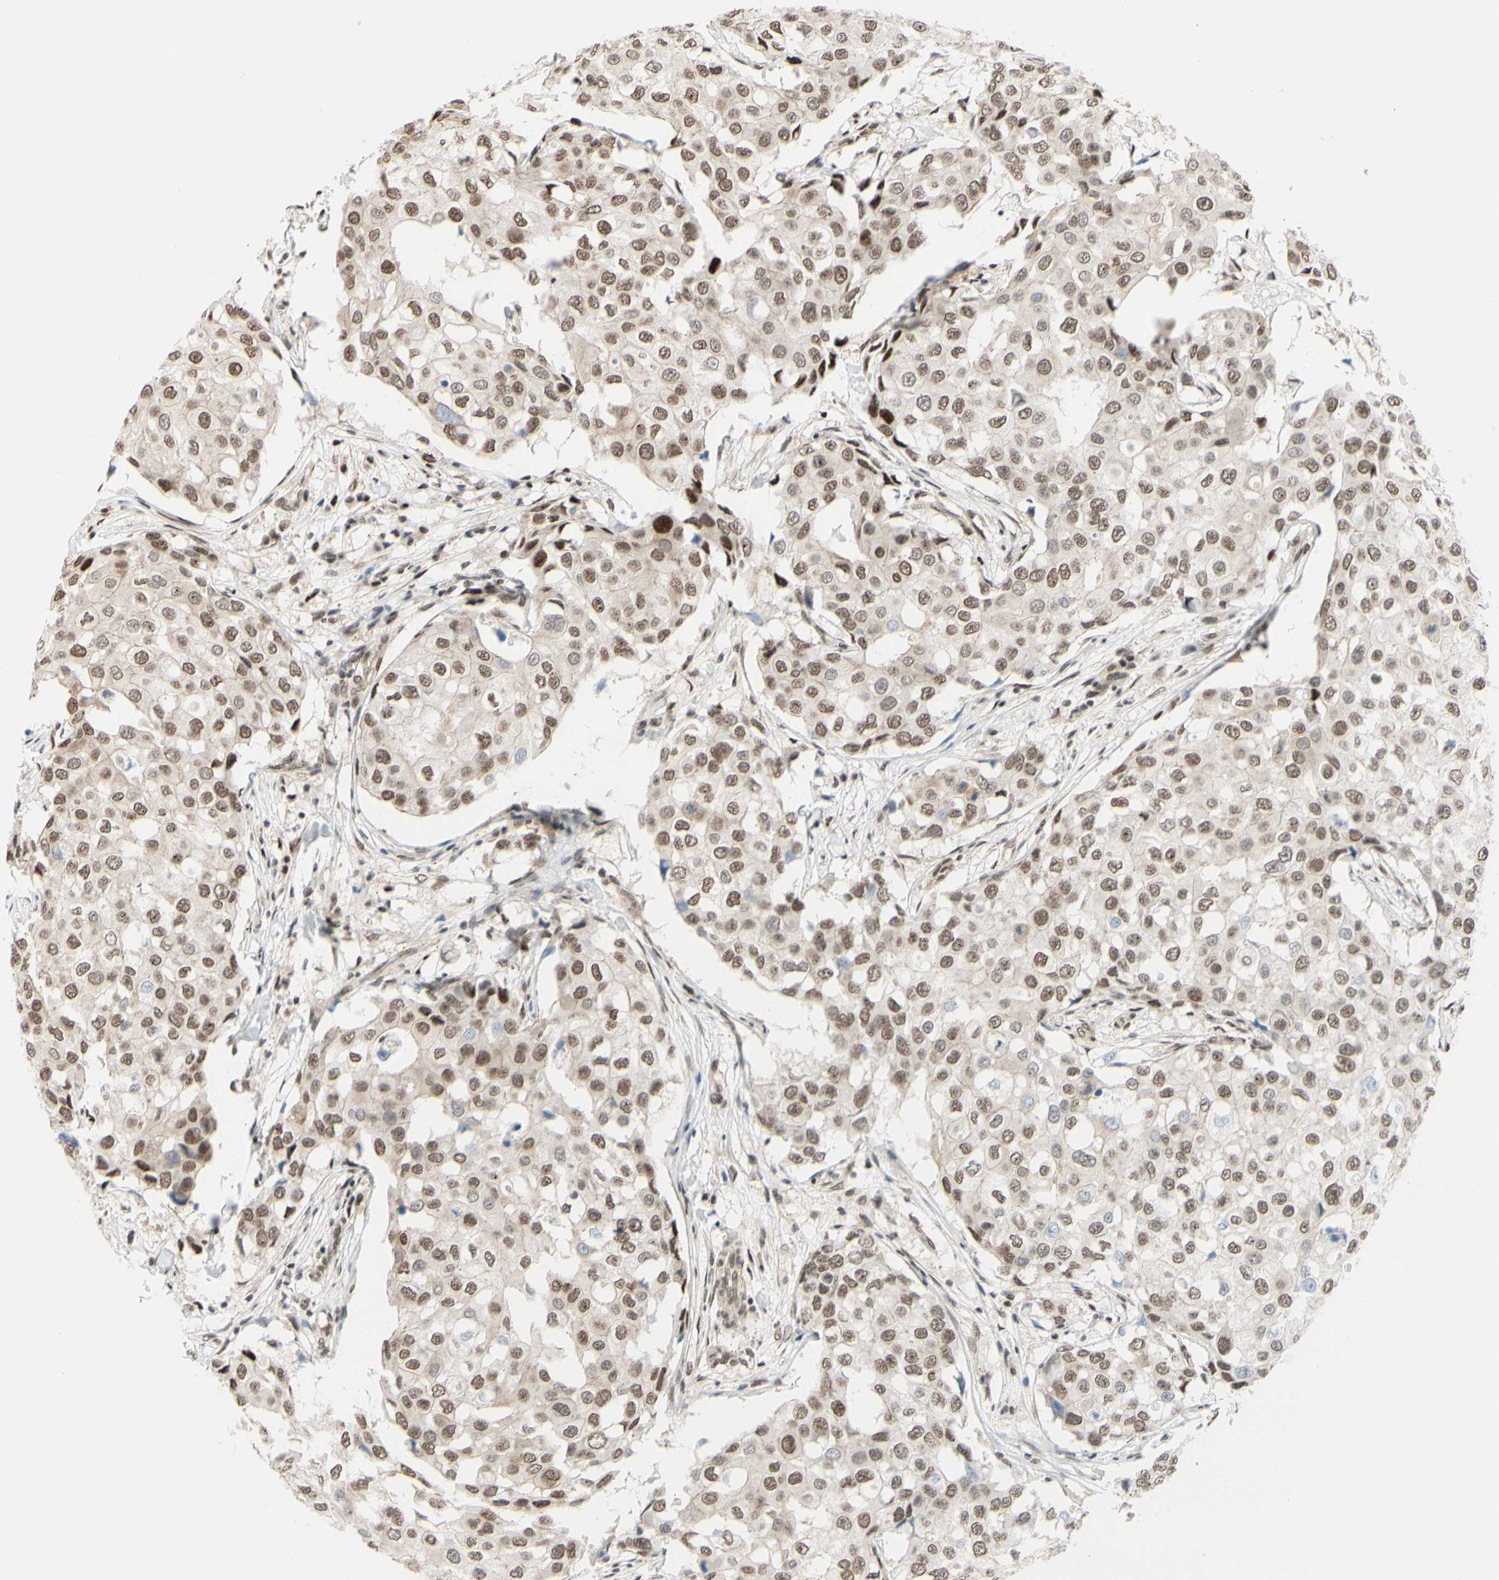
{"staining": {"intensity": "weak", "quantity": ">75%", "location": "nuclear"}, "tissue": "breast cancer", "cell_type": "Tumor cells", "image_type": "cancer", "snomed": [{"axis": "morphology", "description": "Duct carcinoma"}, {"axis": "topography", "description": "Breast"}], "caption": "A micrograph of breast intraductal carcinoma stained for a protein exhibits weak nuclear brown staining in tumor cells.", "gene": "SUFU", "patient": {"sex": "female", "age": 27}}